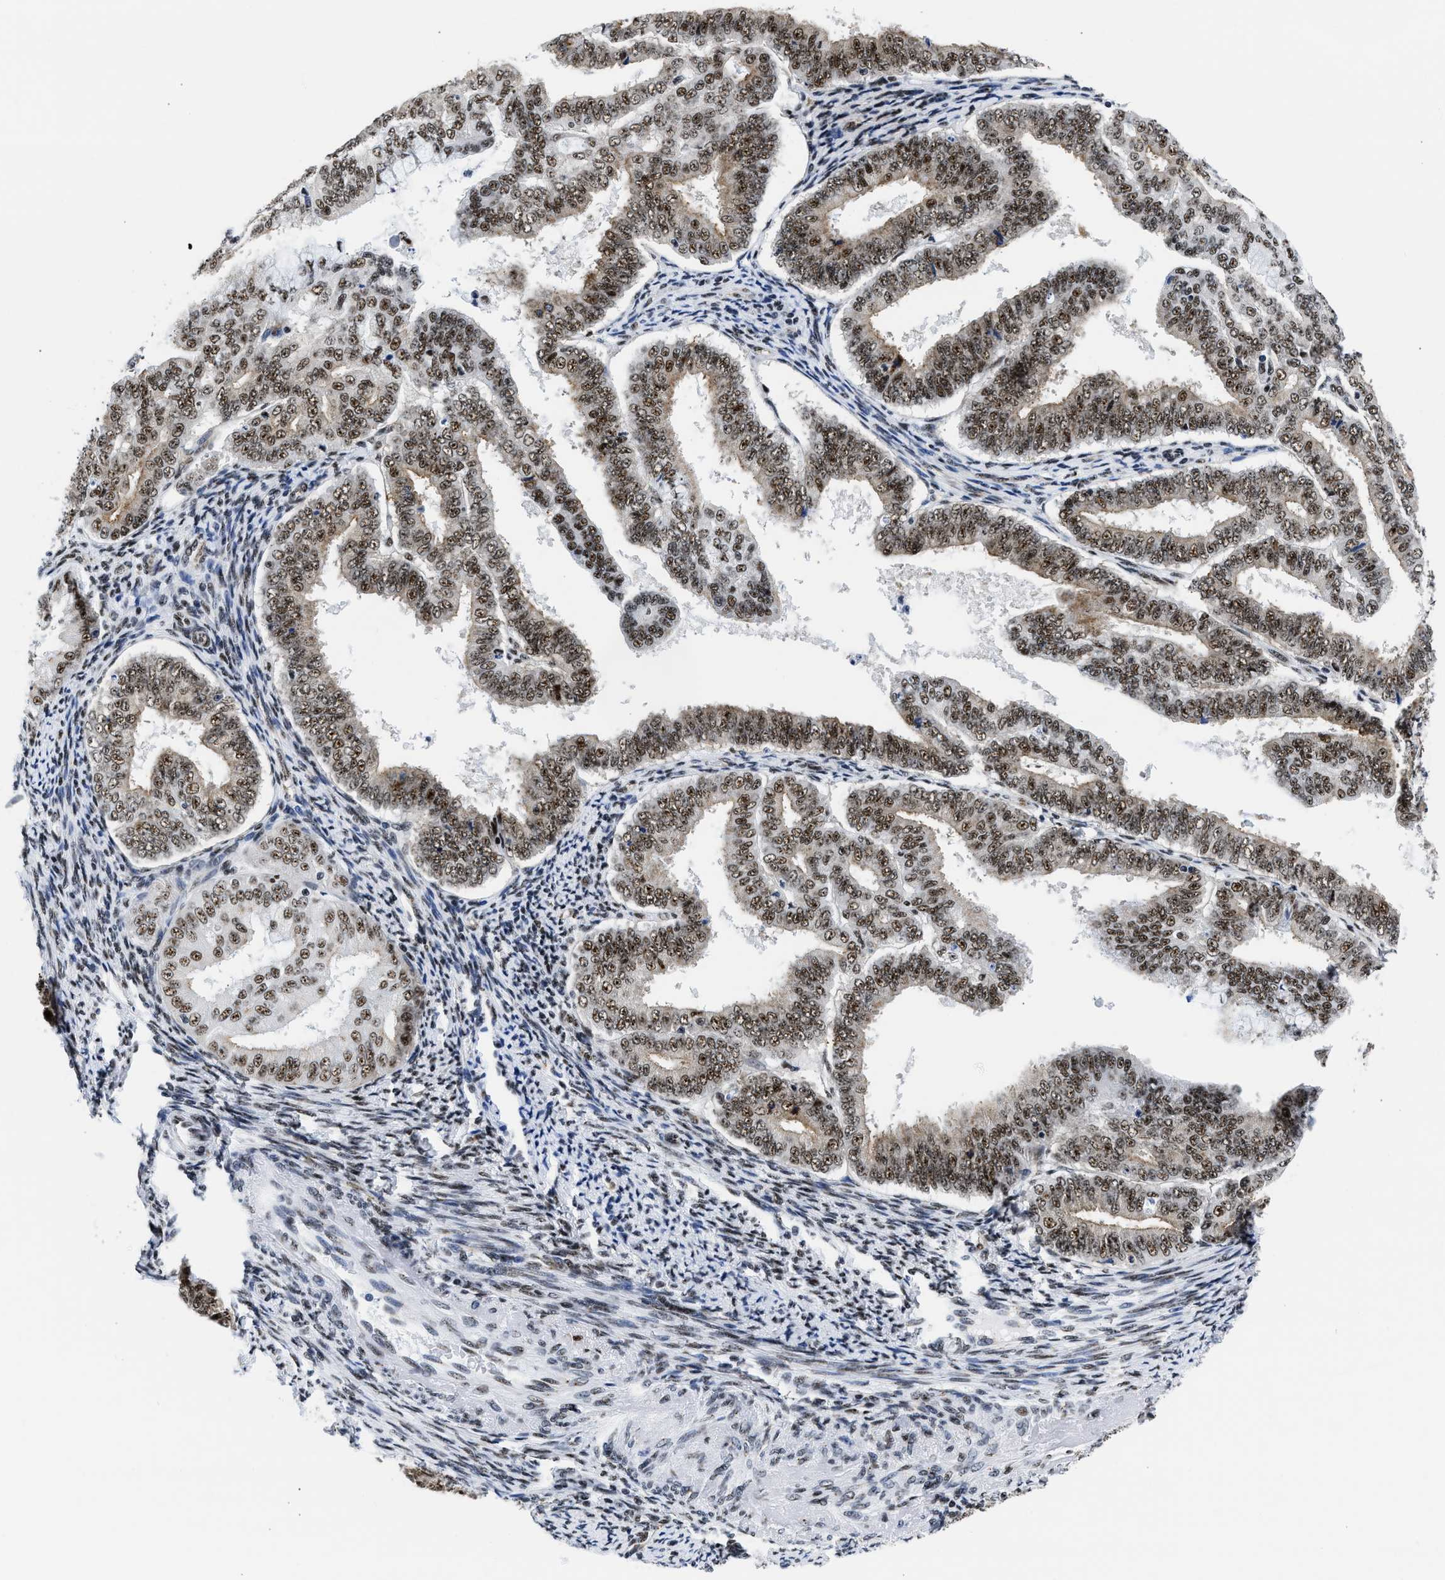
{"staining": {"intensity": "moderate", "quantity": ">75%", "location": "nuclear"}, "tissue": "endometrial cancer", "cell_type": "Tumor cells", "image_type": "cancer", "snomed": [{"axis": "morphology", "description": "Adenocarcinoma, NOS"}, {"axis": "topography", "description": "Endometrium"}], "caption": "Endometrial cancer (adenocarcinoma) stained with a brown dye shows moderate nuclear positive expression in about >75% of tumor cells.", "gene": "RBM8A", "patient": {"sex": "female", "age": 63}}